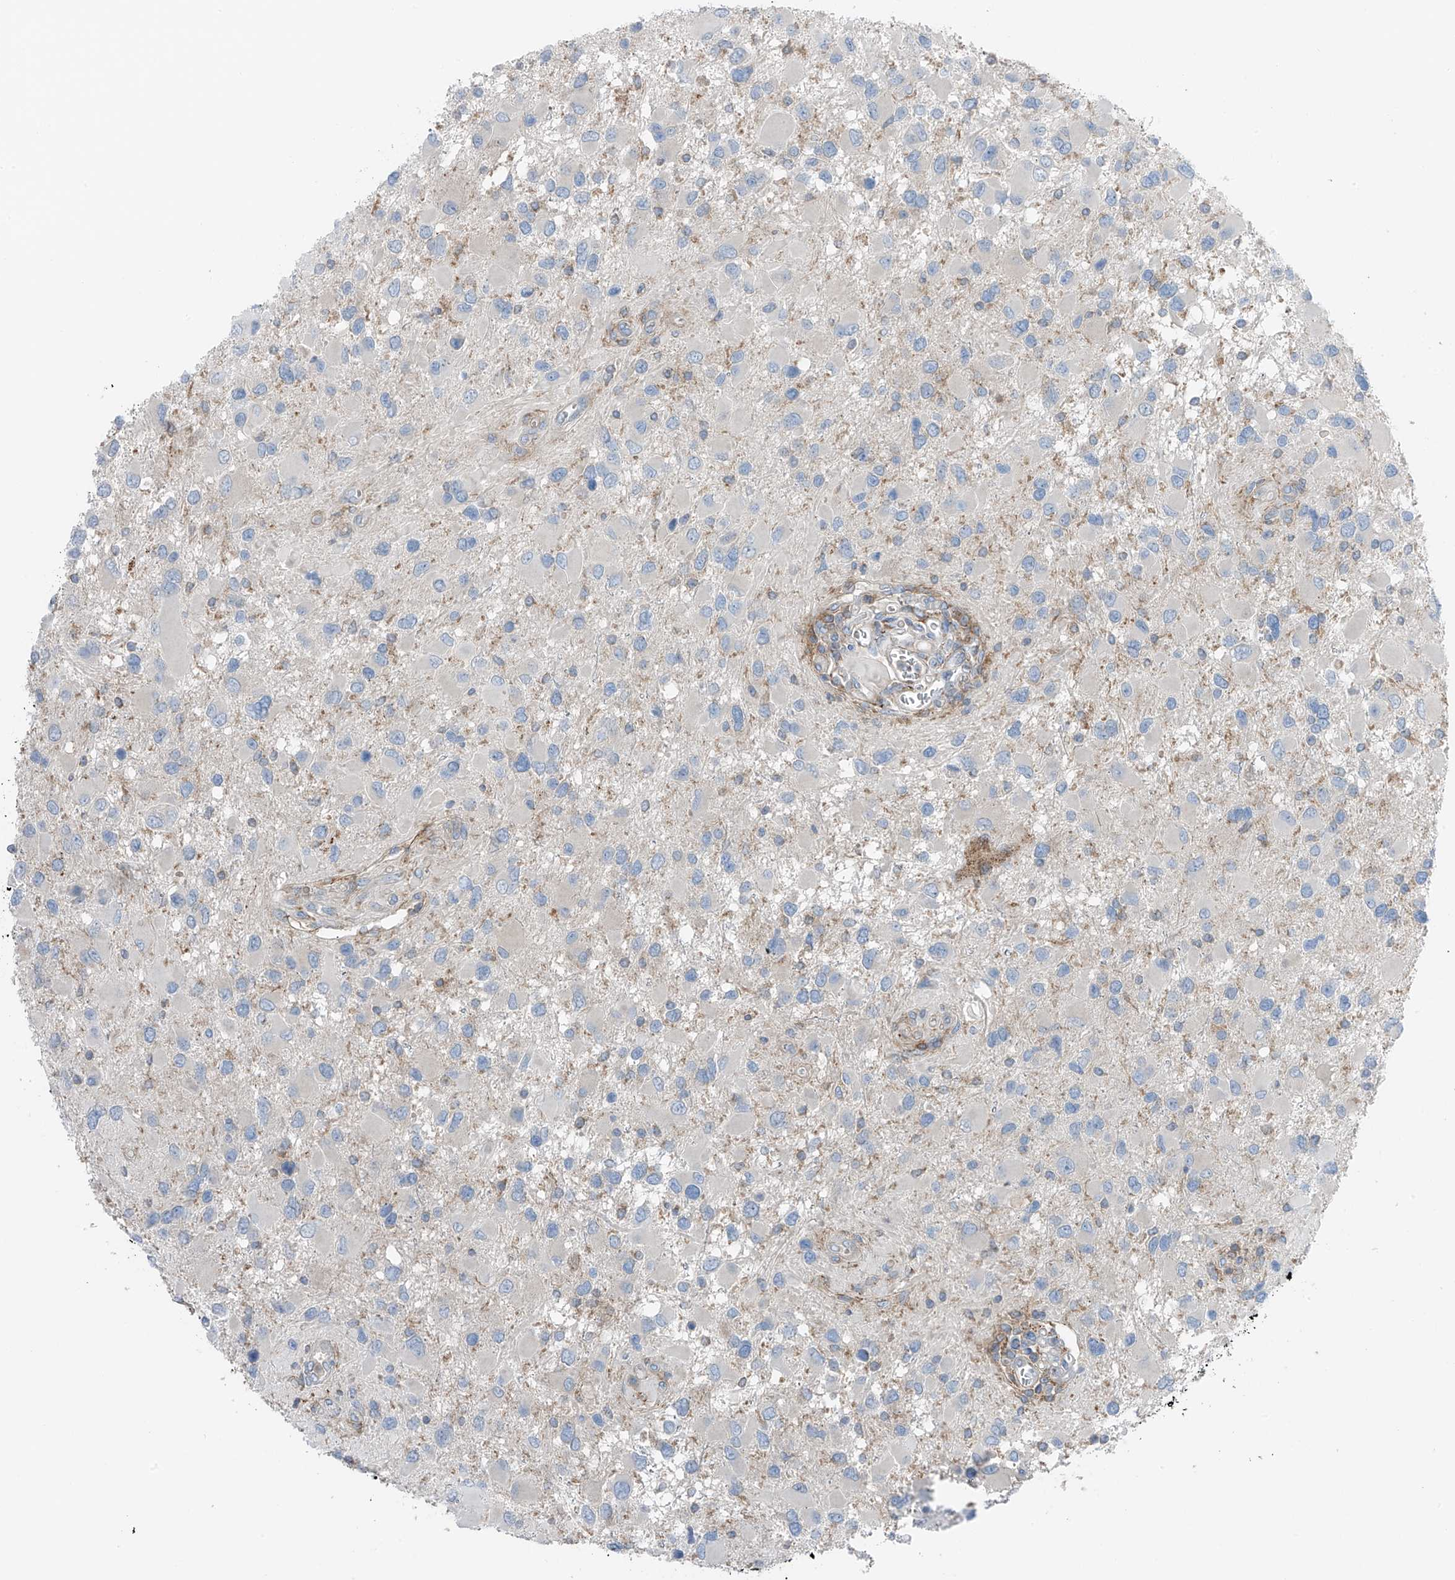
{"staining": {"intensity": "negative", "quantity": "none", "location": "none"}, "tissue": "glioma", "cell_type": "Tumor cells", "image_type": "cancer", "snomed": [{"axis": "morphology", "description": "Glioma, malignant, High grade"}, {"axis": "topography", "description": "Brain"}], "caption": "Immunohistochemistry (IHC) histopathology image of high-grade glioma (malignant) stained for a protein (brown), which displays no positivity in tumor cells.", "gene": "NALCN", "patient": {"sex": "male", "age": 53}}